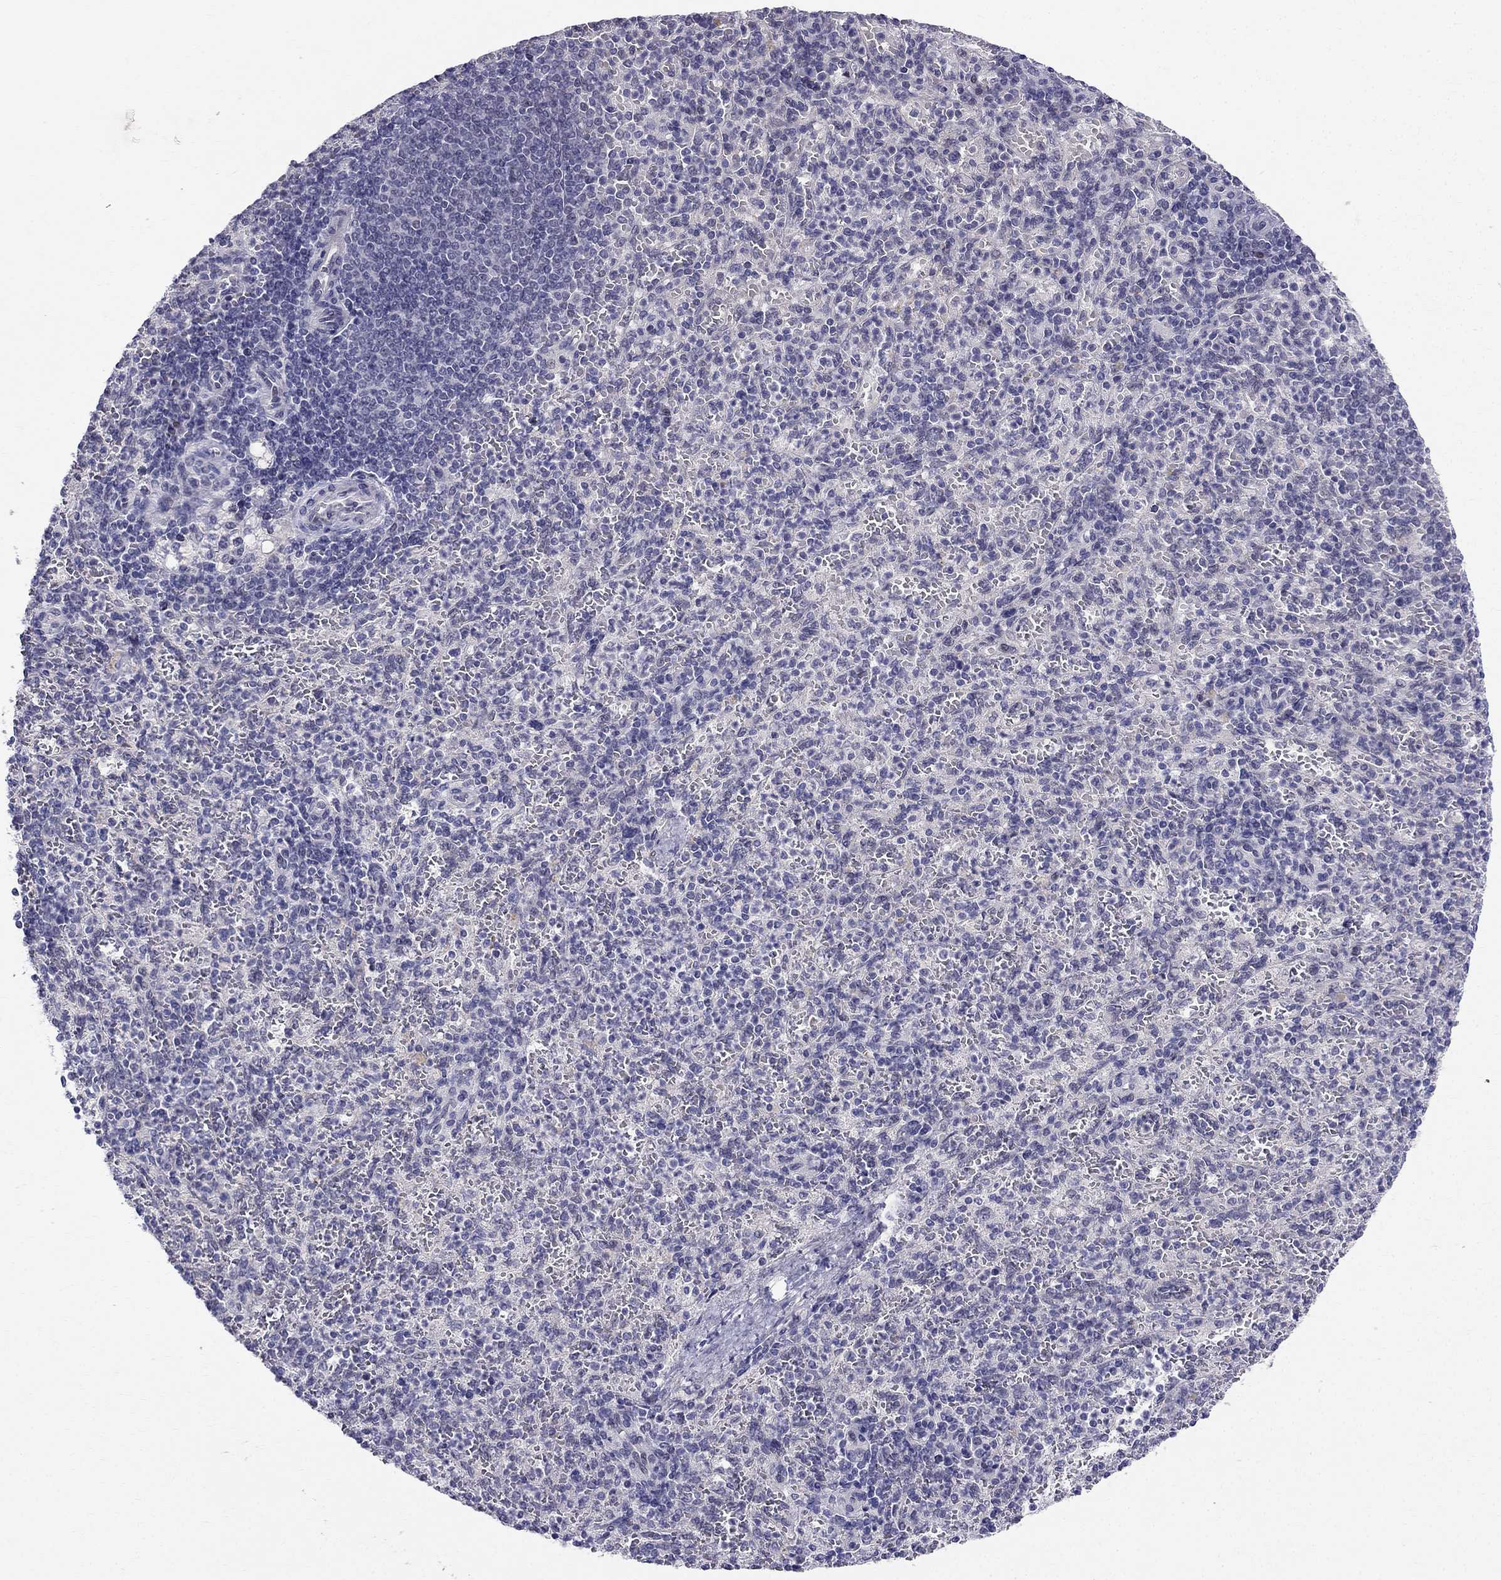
{"staining": {"intensity": "negative", "quantity": "none", "location": "none"}, "tissue": "spleen", "cell_type": "Cells in red pulp", "image_type": "normal", "snomed": [{"axis": "morphology", "description": "Normal tissue, NOS"}, {"axis": "topography", "description": "Spleen"}], "caption": "This is a image of IHC staining of benign spleen, which shows no positivity in cells in red pulp. Brightfield microscopy of immunohistochemistry stained with DAB (brown) and hematoxylin (blue), captured at high magnification.", "gene": "BAG5", "patient": {"sex": "female", "age": 74}}